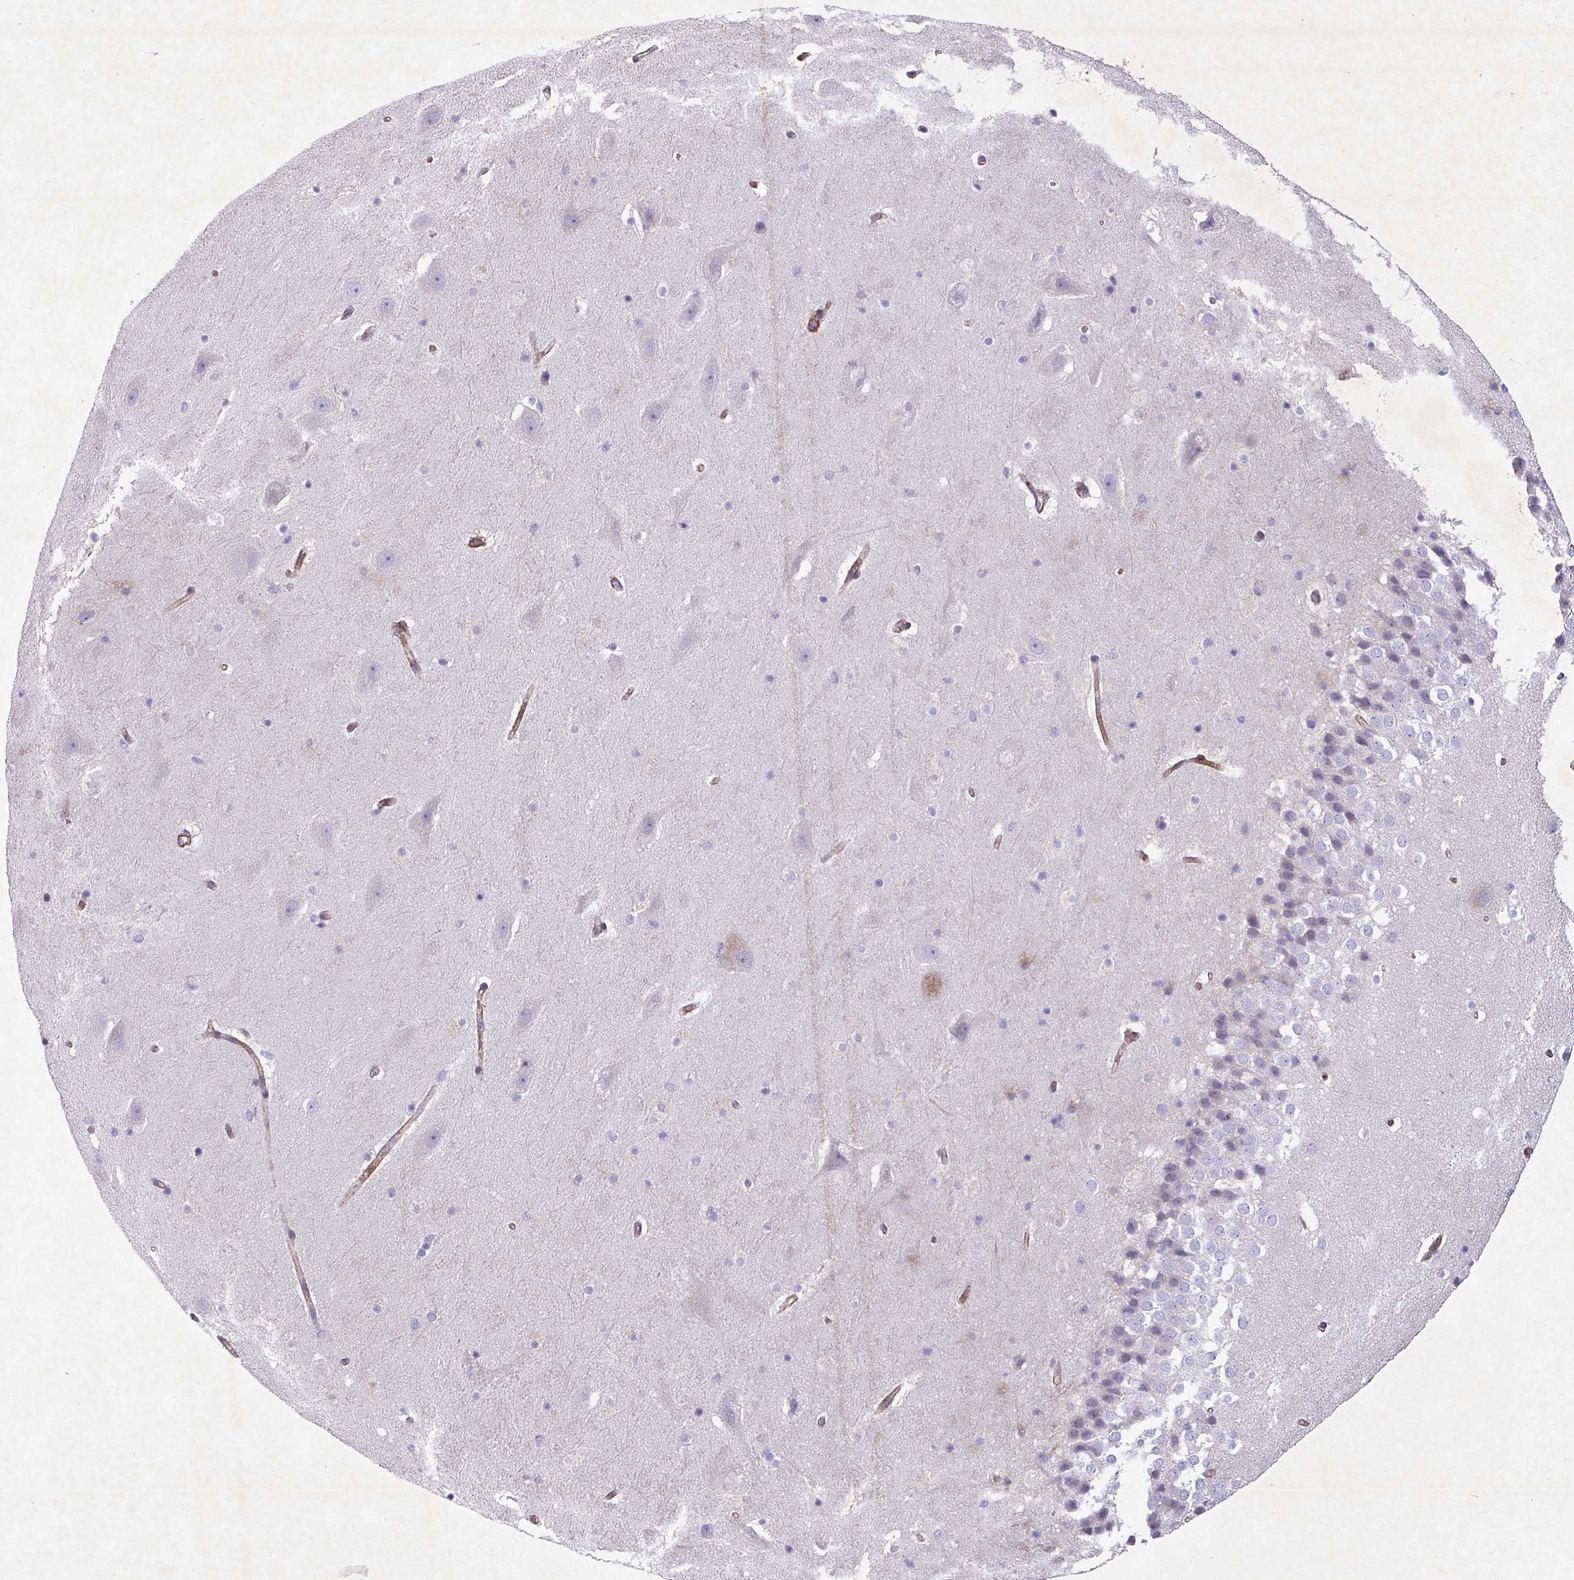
{"staining": {"intensity": "negative", "quantity": "none", "location": "none"}, "tissue": "hippocampus", "cell_type": "Glial cells", "image_type": "normal", "snomed": [{"axis": "morphology", "description": "Normal tissue, NOS"}, {"axis": "topography", "description": "Hippocampus"}], "caption": "The photomicrograph demonstrates no significant staining in glial cells of hippocampus.", "gene": "ATP2C2", "patient": {"sex": "male", "age": 37}}